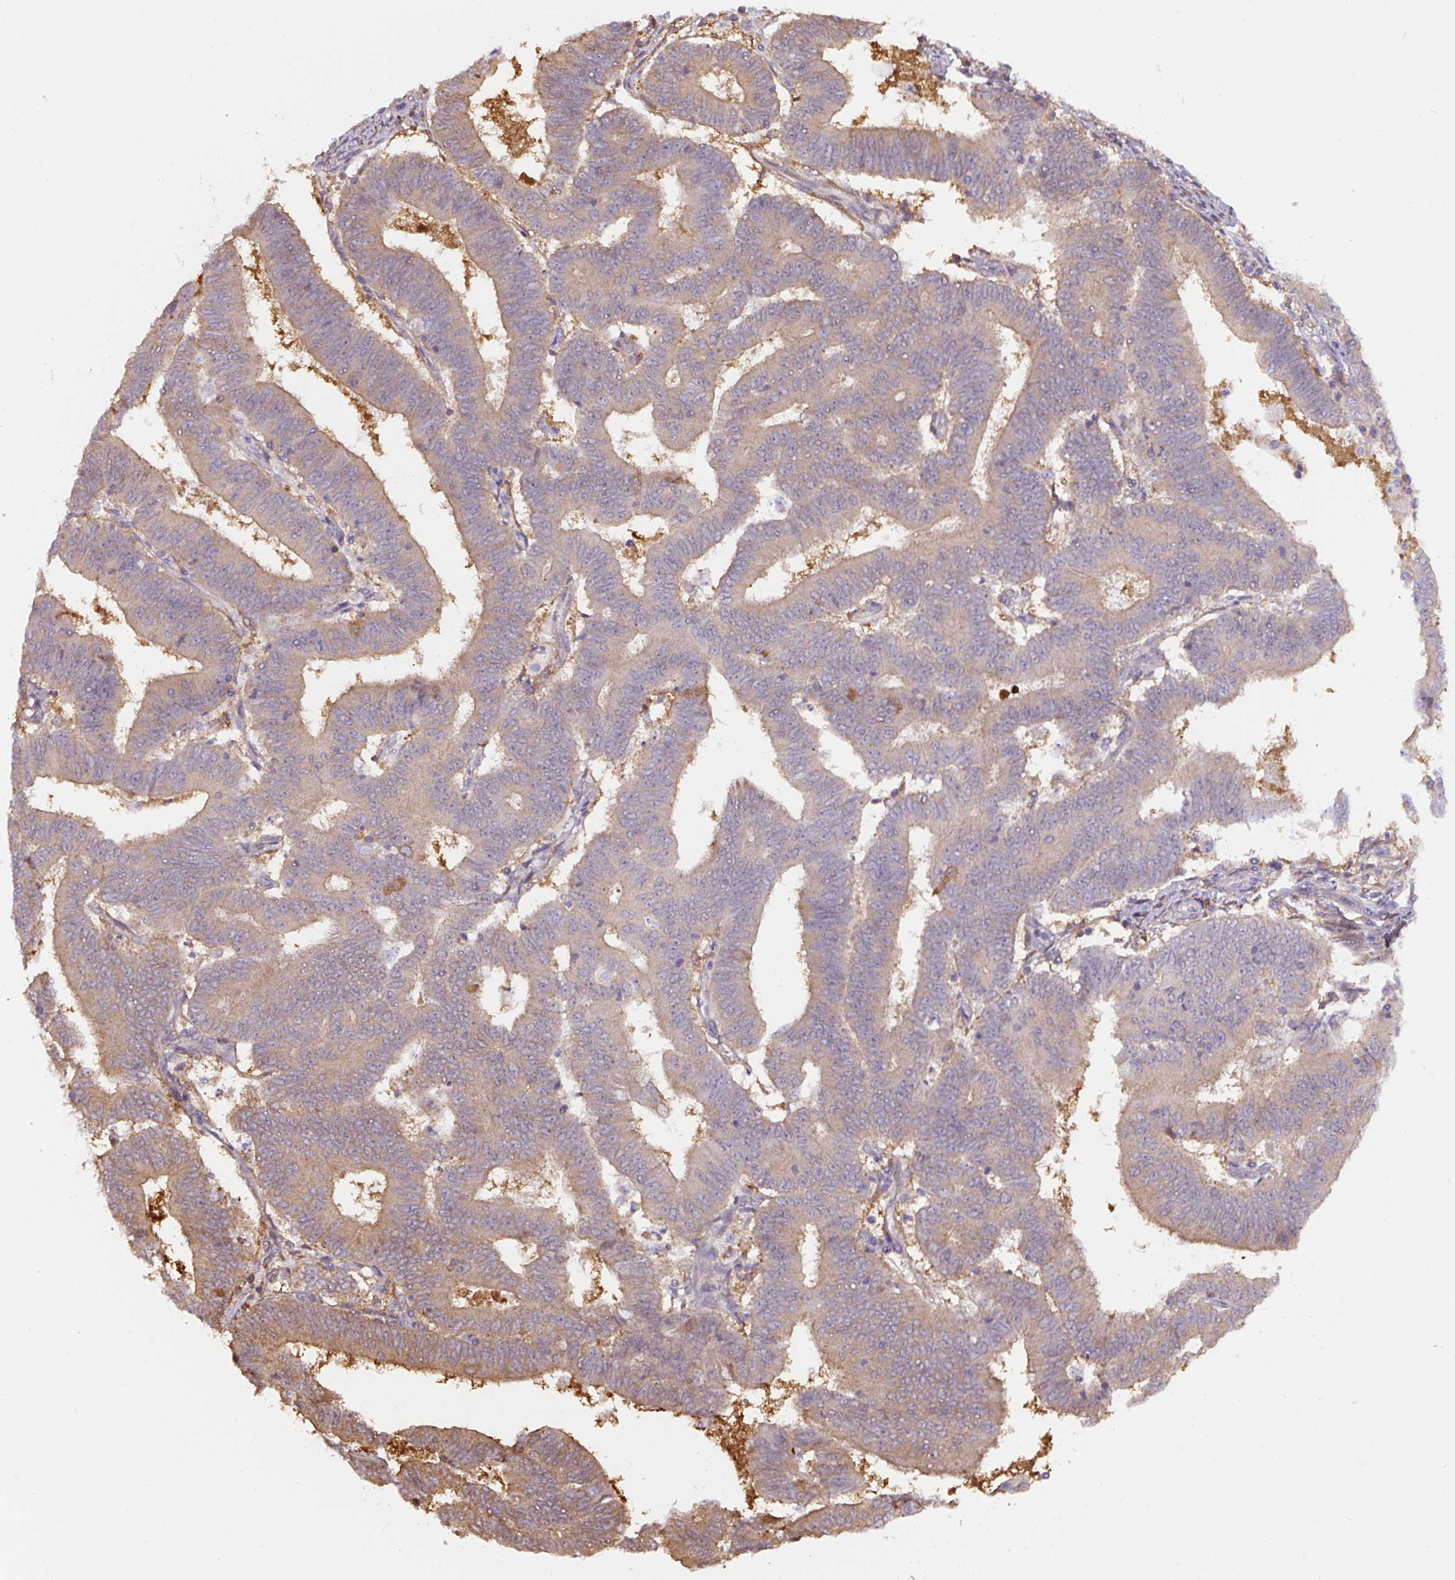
{"staining": {"intensity": "moderate", "quantity": "25%-75%", "location": "cytoplasmic/membranous"}, "tissue": "endometrial cancer", "cell_type": "Tumor cells", "image_type": "cancer", "snomed": [{"axis": "morphology", "description": "Adenocarcinoma, NOS"}, {"axis": "topography", "description": "Endometrium"}], "caption": "Endometrial cancer (adenocarcinoma) stained for a protein reveals moderate cytoplasmic/membranous positivity in tumor cells. Using DAB (3,3'-diaminobenzidine) (brown) and hematoxylin (blue) stains, captured at high magnification using brightfield microscopy.", "gene": "ST13", "patient": {"sex": "female", "age": 70}}